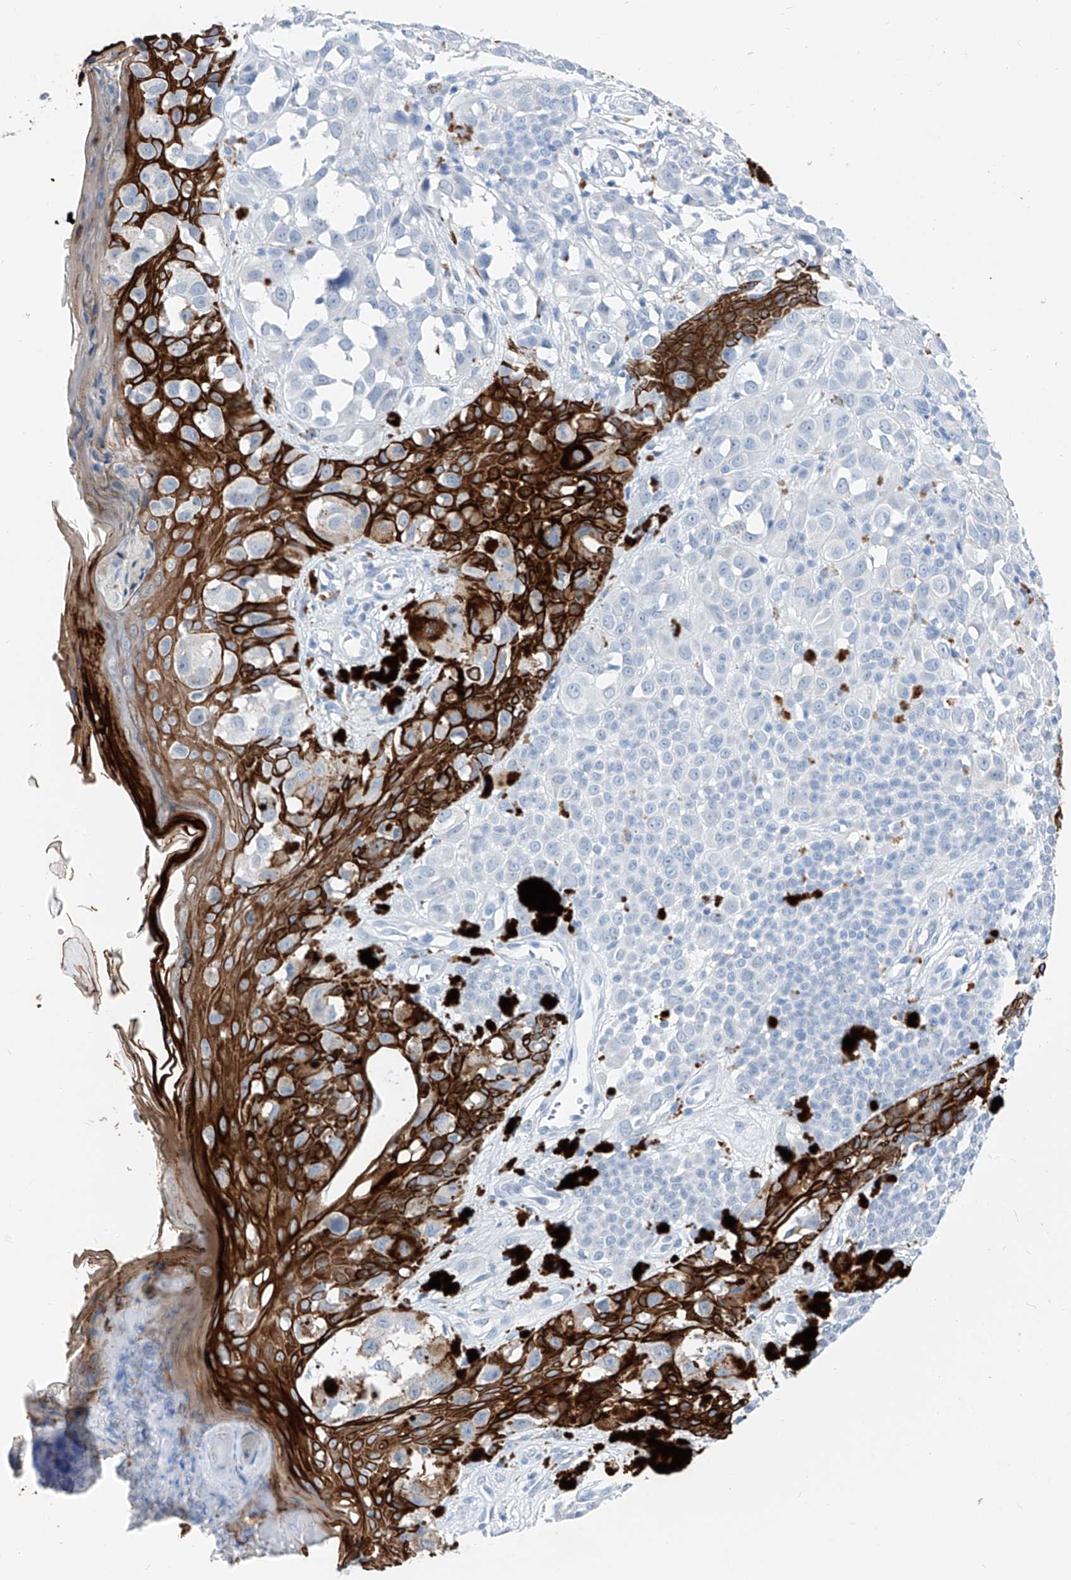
{"staining": {"intensity": "negative", "quantity": "none", "location": "none"}, "tissue": "melanoma", "cell_type": "Tumor cells", "image_type": "cancer", "snomed": [{"axis": "morphology", "description": "Malignant melanoma, NOS"}, {"axis": "topography", "description": "Skin of leg"}], "caption": "DAB (3,3'-diaminobenzidine) immunohistochemical staining of melanoma demonstrates no significant positivity in tumor cells.", "gene": "FRS3", "patient": {"sex": "female", "age": 72}}